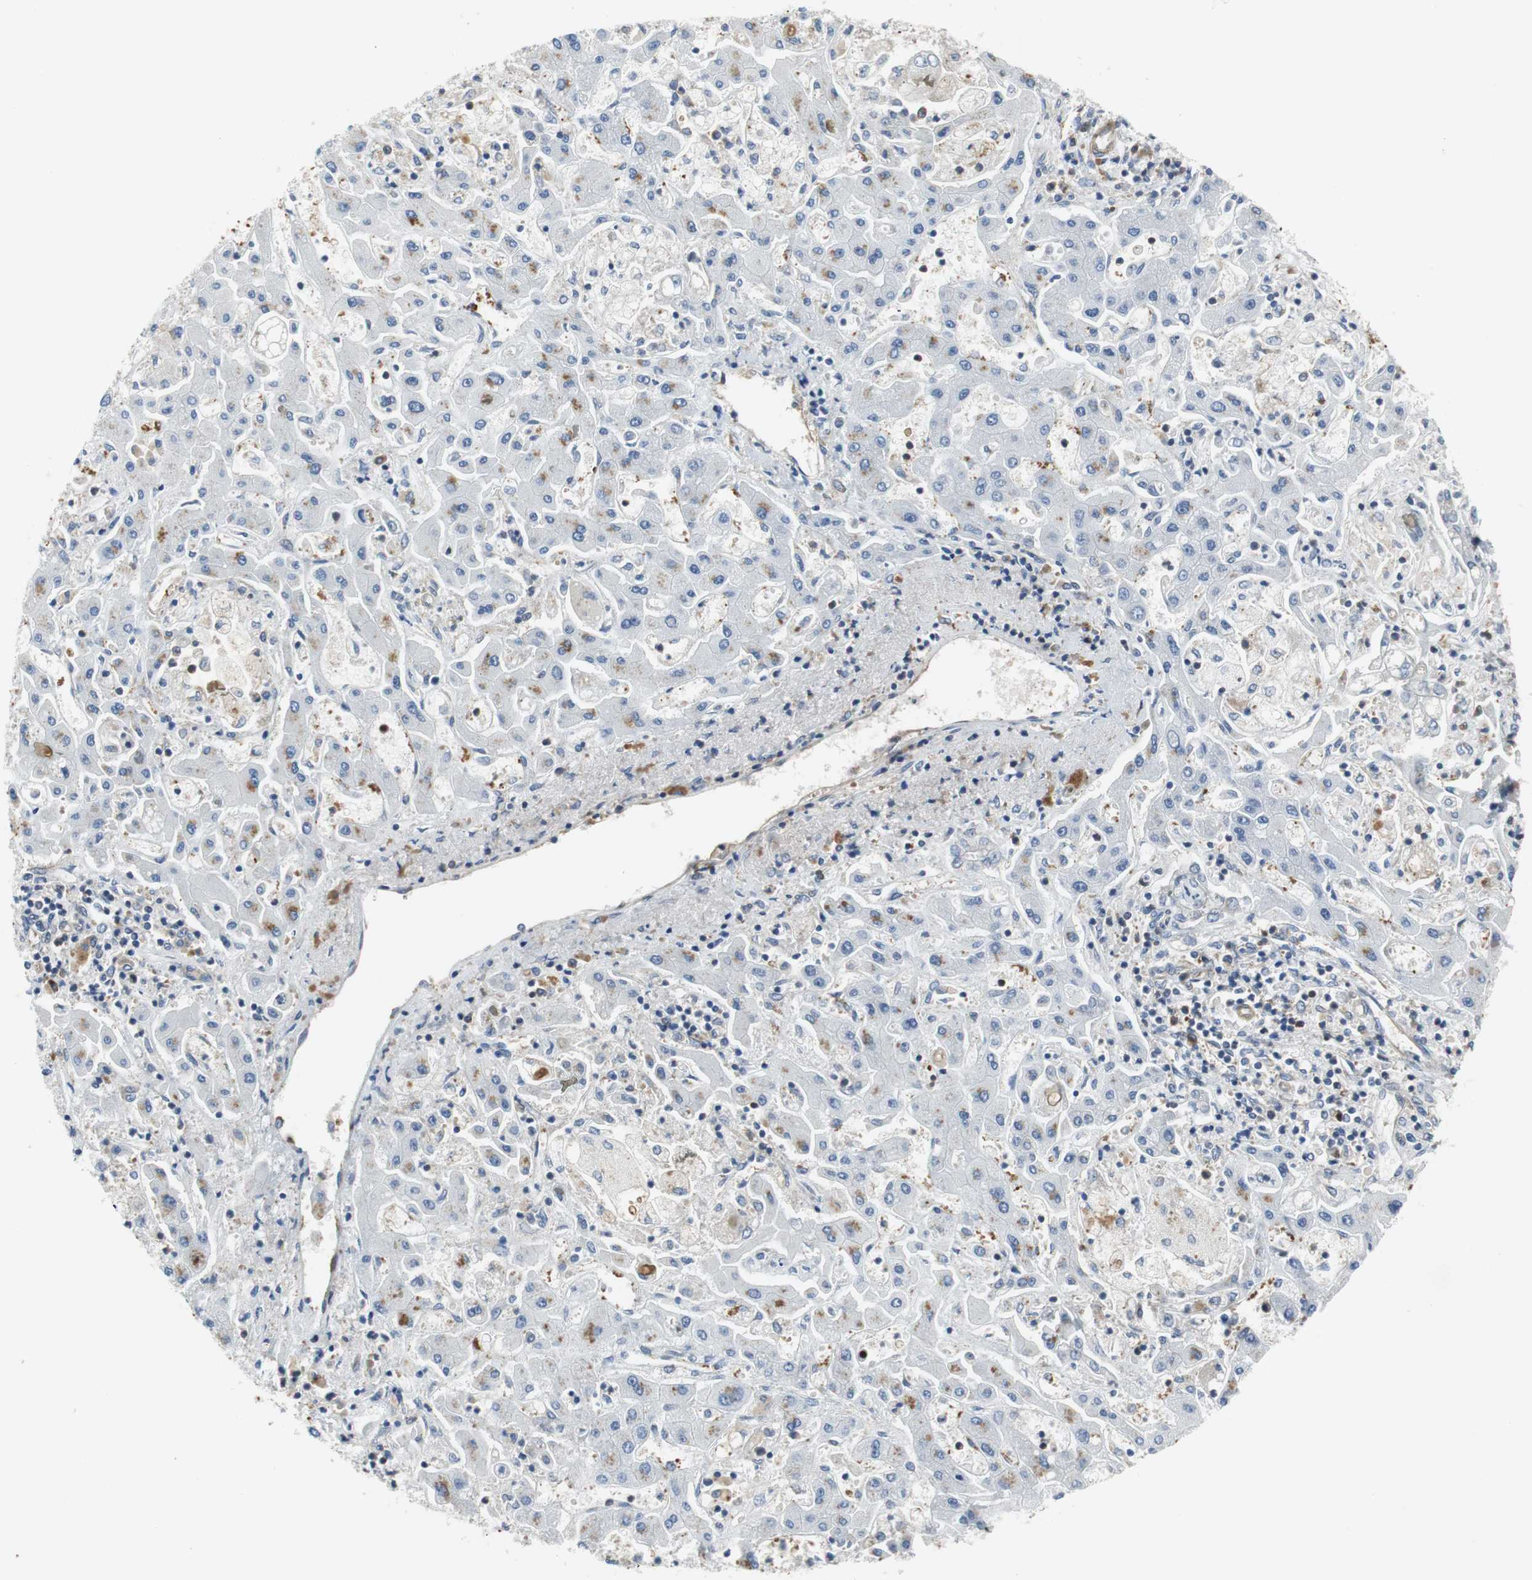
{"staining": {"intensity": "moderate", "quantity": "25%-75%", "location": "cytoplasmic/membranous"}, "tissue": "liver cancer", "cell_type": "Tumor cells", "image_type": "cancer", "snomed": [{"axis": "morphology", "description": "Cholangiocarcinoma"}, {"axis": "topography", "description": "Liver"}], "caption": "High-power microscopy captured an immunohistochemistry (IHC) photomicrograph of liver cancer, revealing moderate cytoplasmic/membranous expression in approximately 25%-75% of tumor cells.", "gene": "GYS1", "patient": {"sex": "male", "age": 50}}